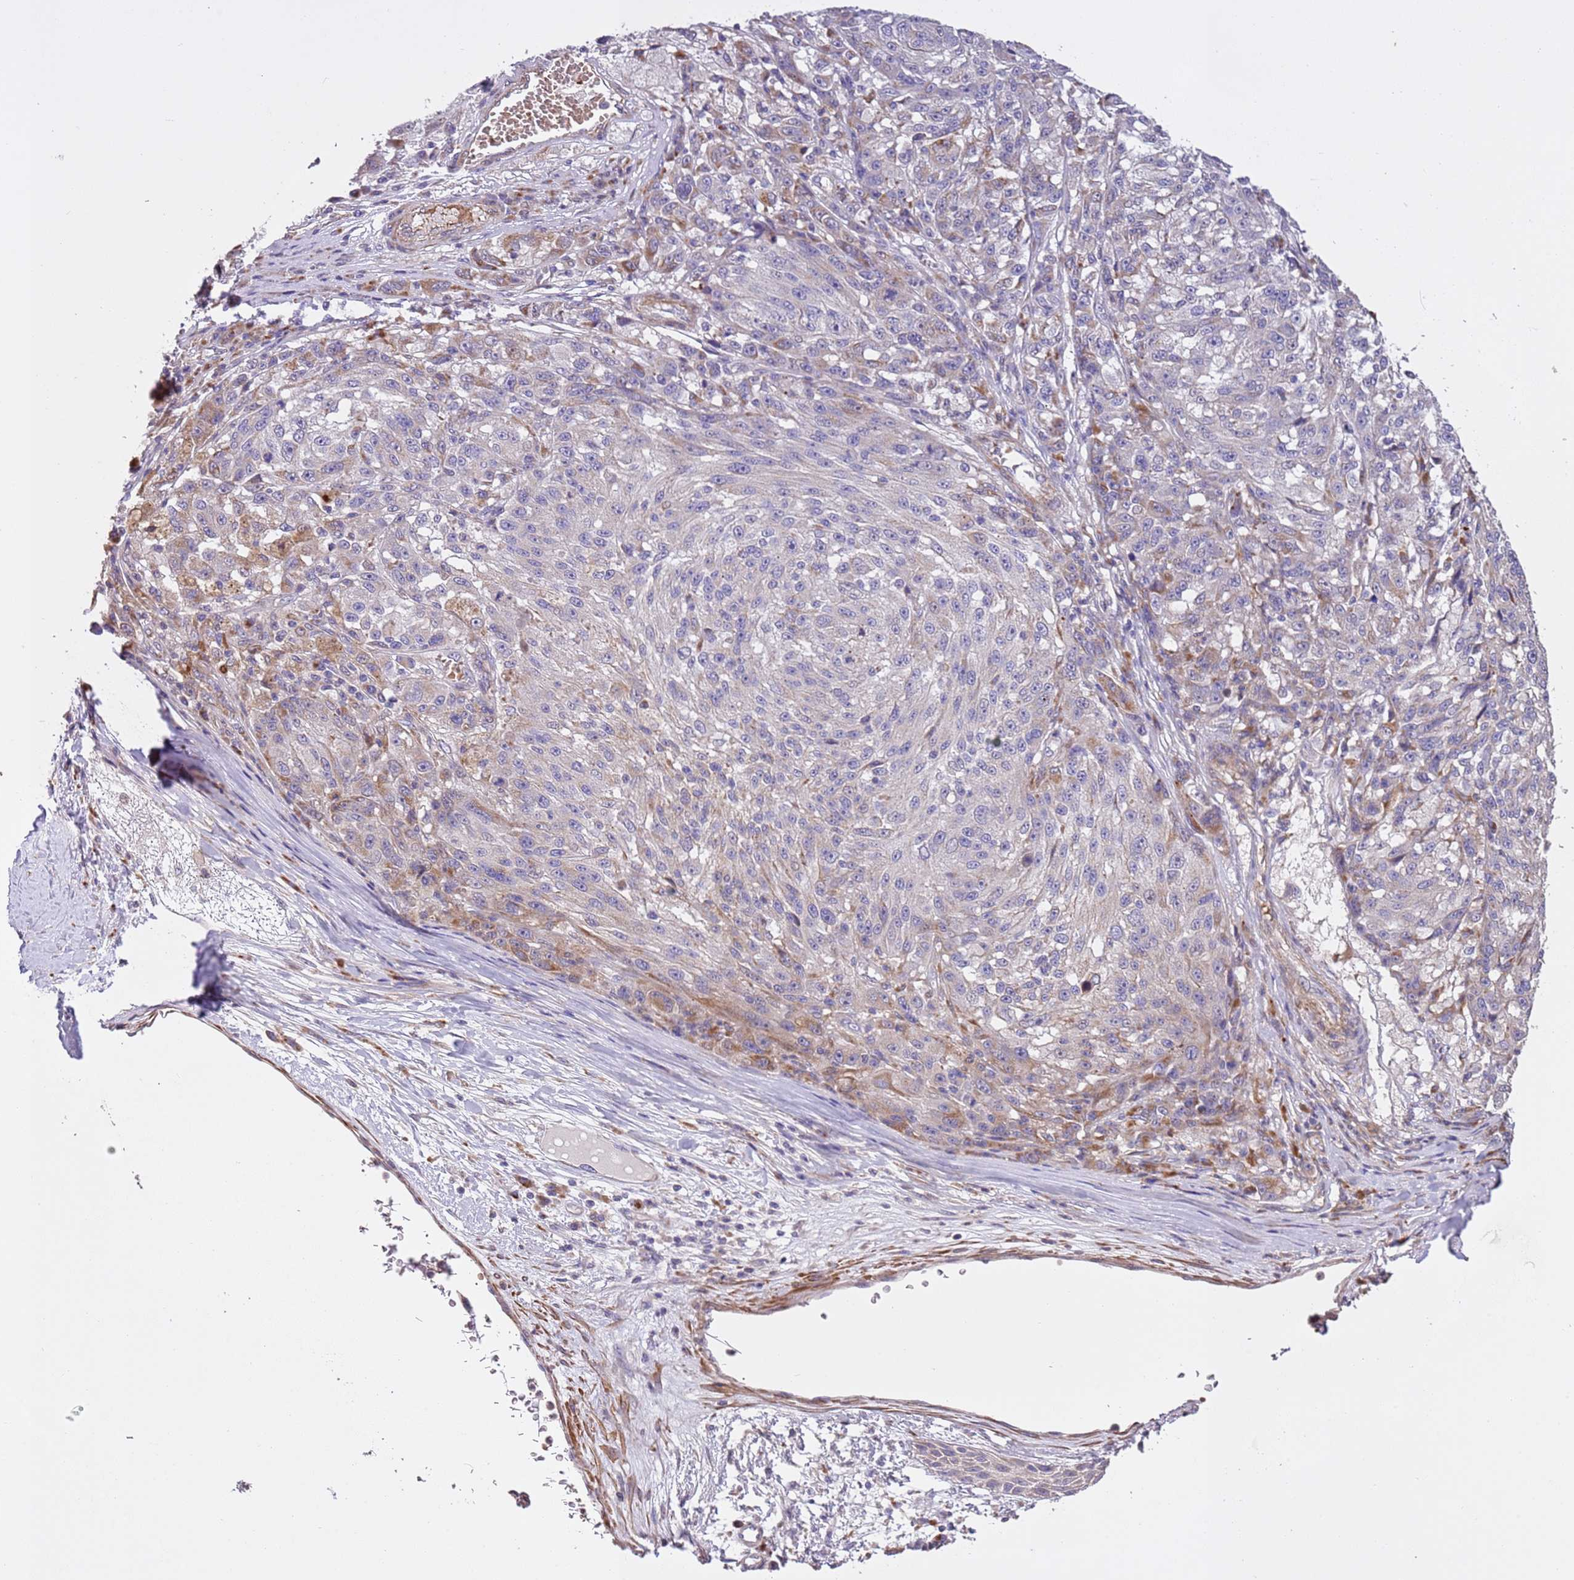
{"staining": {"intensity": "negative", "quantity": "none", "location": "none"}, "tissue": "melanoma", "cell_type": "Tumor cells", "image_type": "cancer", "snomed": [{"axis": "morphology", "description": "Malignant melanoma, NOS"}, {"axis": "topography", "description": "Skin"}], "caption": "A histopathology image of melanoma stained for a protein shows no brown staining in tumor cells.", "gene": "PIGA", "patient": {"sex": "male", "age": 53}}